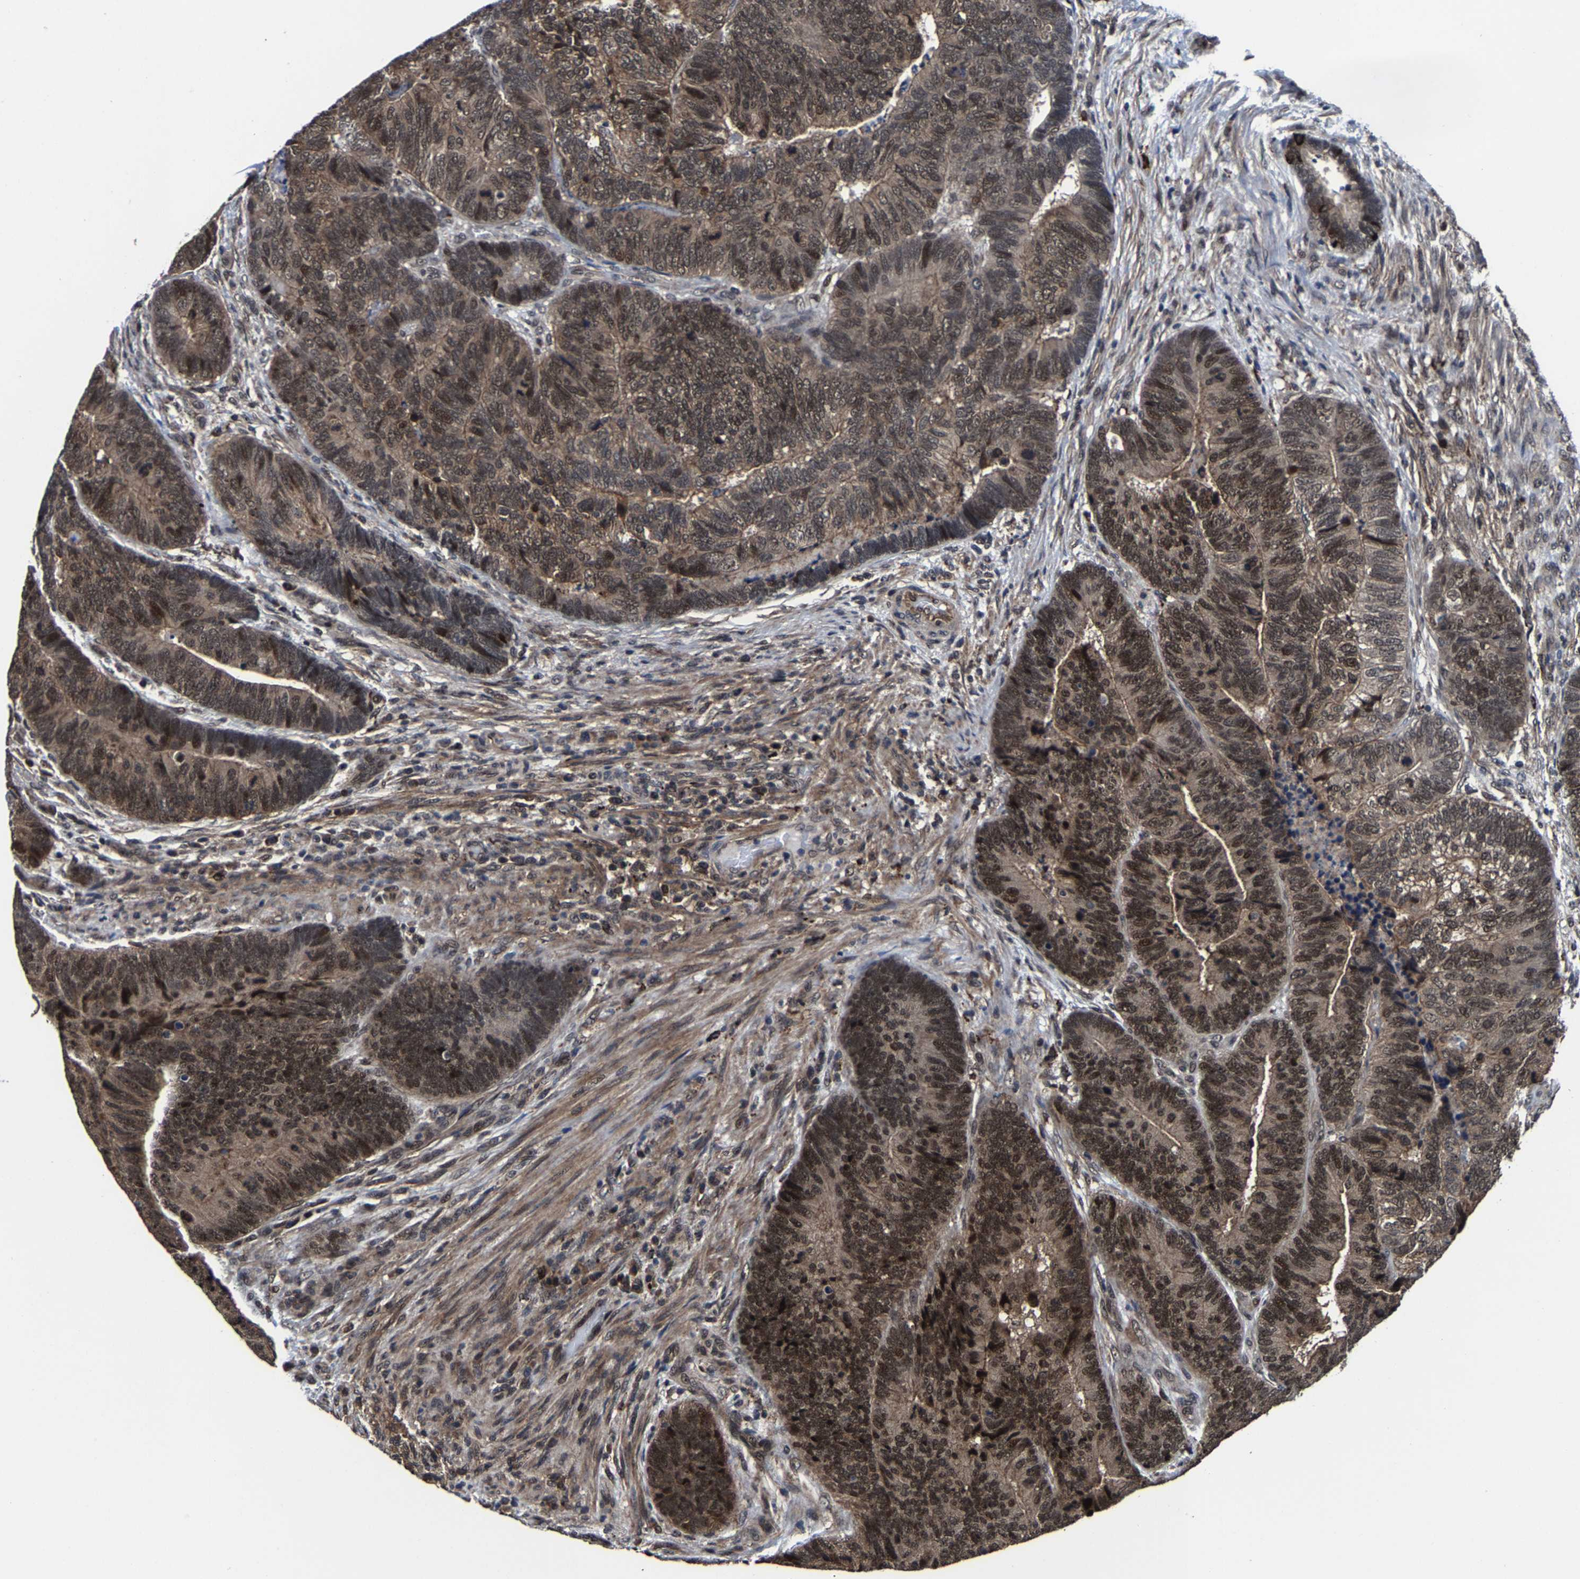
{"staining": {"intensity": "moderate", "quantity": ">75%", "location": "cytoplasmic/membranous,nuclear"}, "tissue": "colorectal cancer", "cell_type": "Tumor cells", "image_type": "cancer", "snomed": [{"axis": "morphology", "description": "Adenocarcinoma, NOS"}, {"axis": "topography", "description": "Colon"}], "caption": "IHC histopathology image of human colorectal cancer (adenocarcinoma) stained for a protein (brown), which shows medium levels of moderate cytoplasmic/membranous and nuclear staining in about >75% of tumor cells.", "gene": "ZCCHC7", "patient": {"sex": "female", "age": 67}}